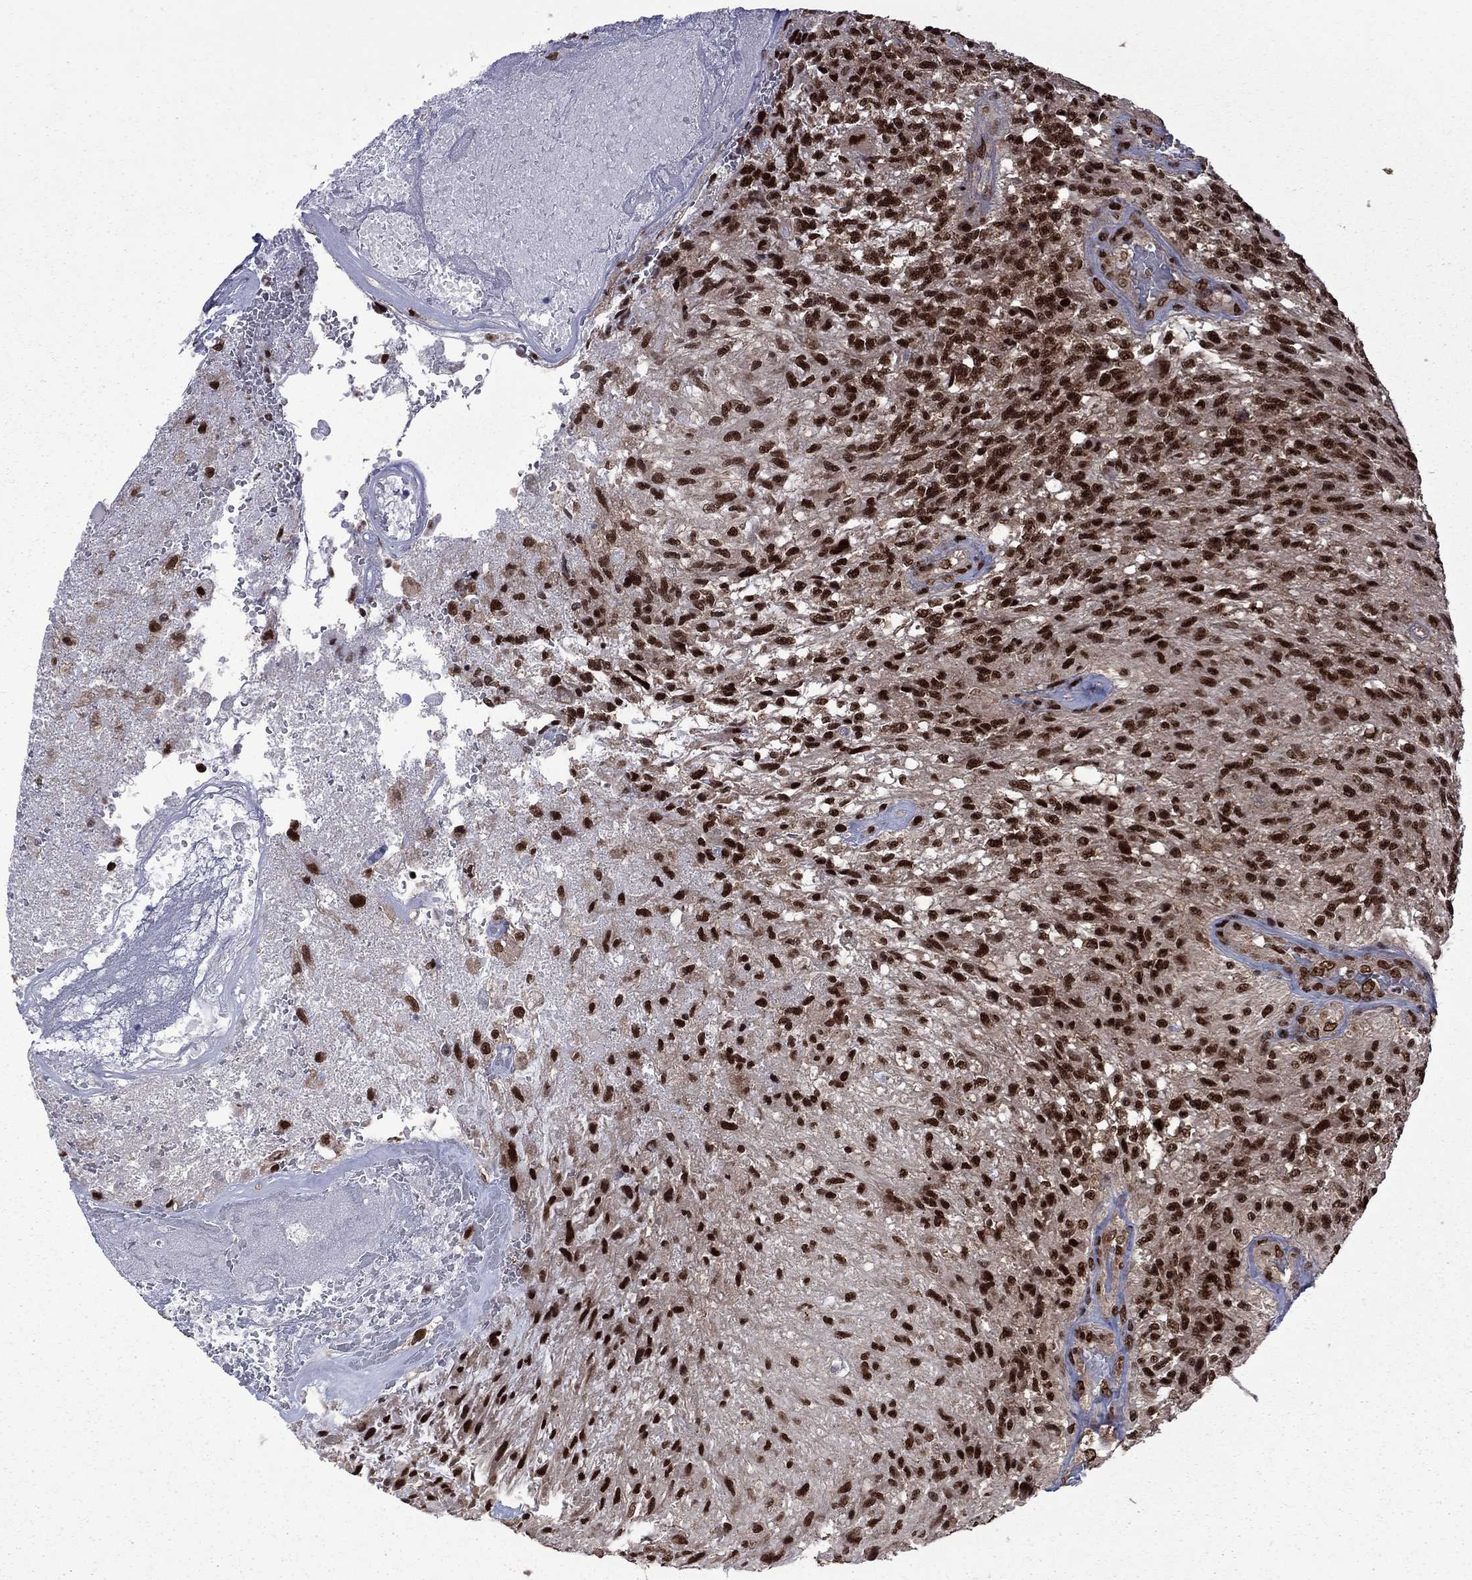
{"staining": {"intensity": "strong", "quantity": ">75%", "location": "nuclear"}, "tissue": "glioma", "cell_type": "Tumor cells", "image_type": "cancer", "snomed": [{"axis": "morphology", "description": "Glioma, malignant, High grade"}, {"axis": "topography", "description": "Brain"}], "caption": "A brown stain shows strong nuclear staining of a protein in high-grade glioma (malignant) tumor cells.", "gene": "MED25", "patient": {"sex": "male", "age": 56}}